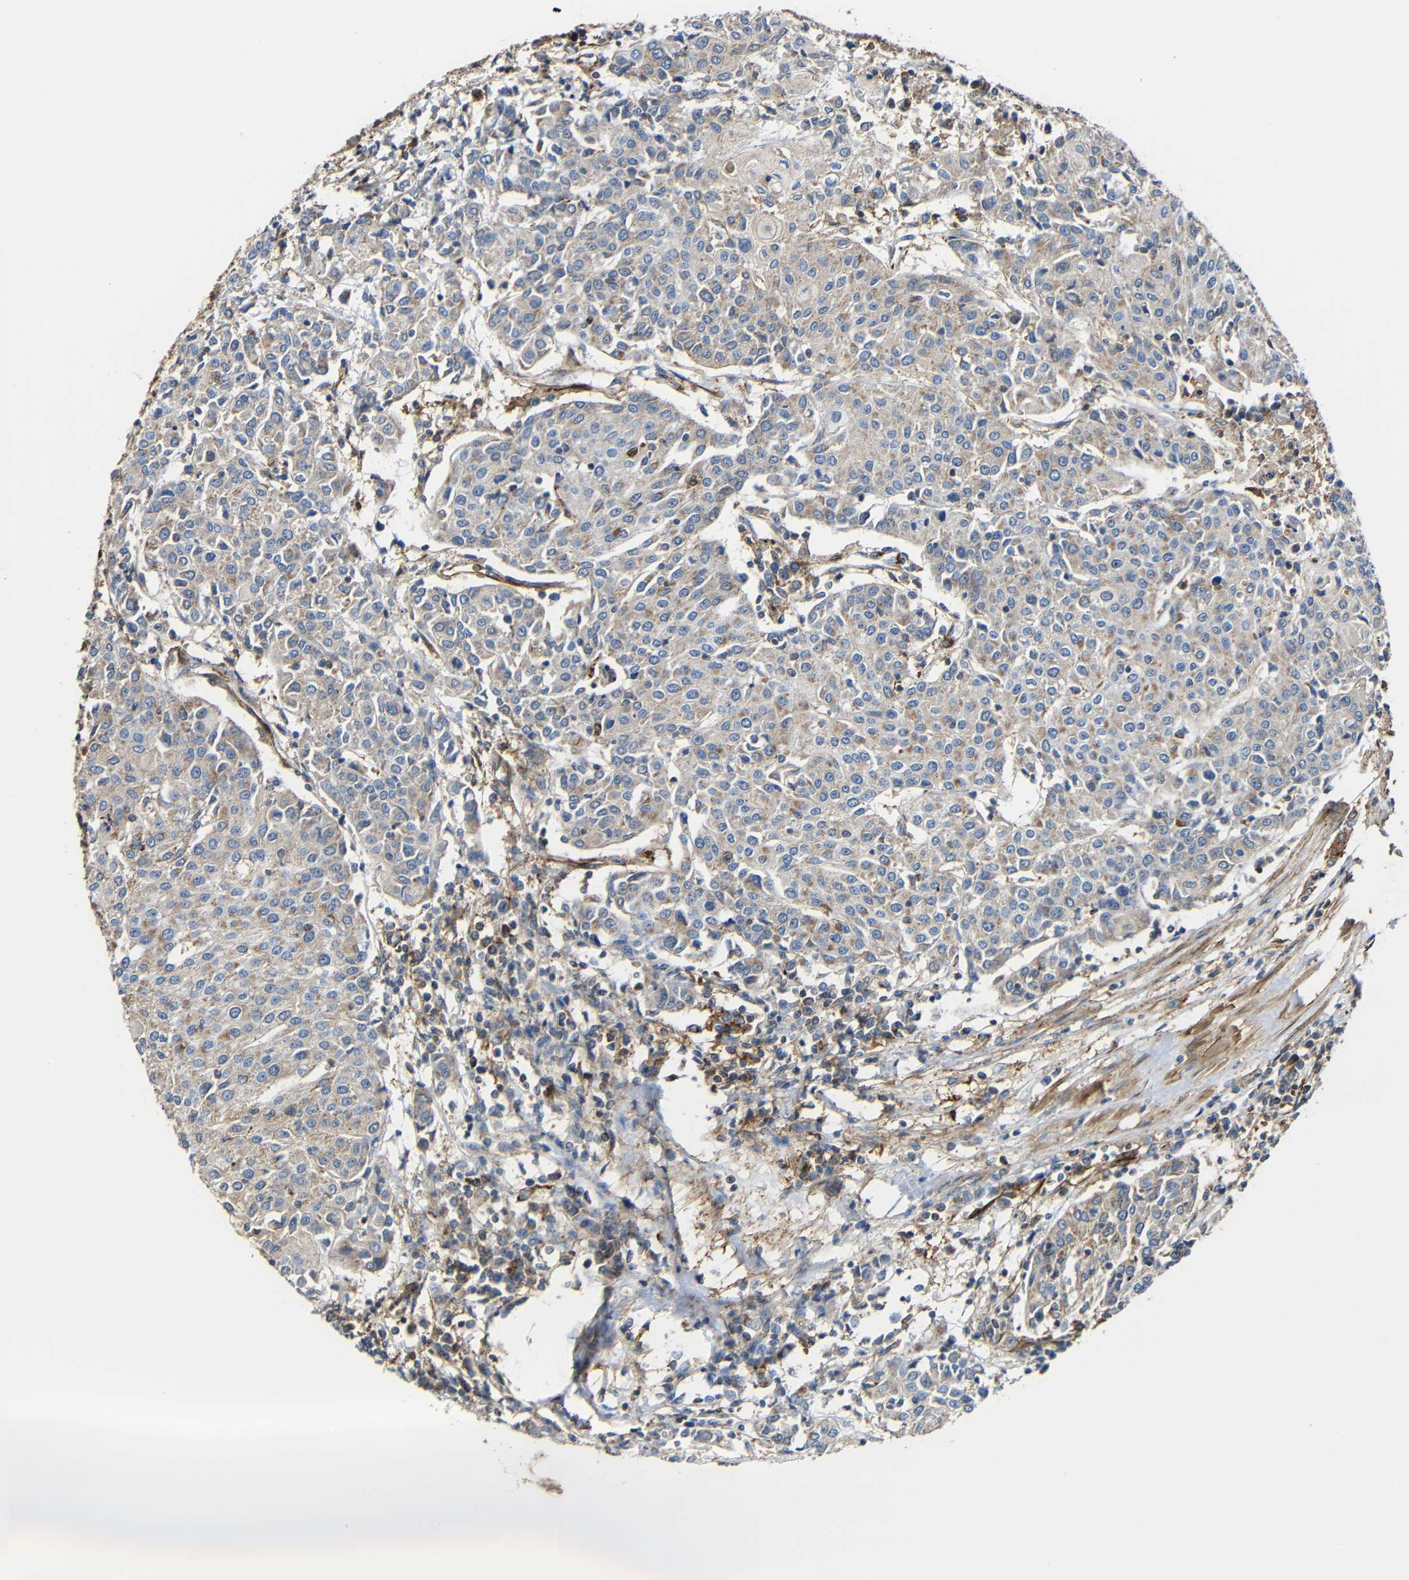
{"staining": {"intensity": "weak", "quantity": ">75%", "location": "cytoplasmic/membranous"}, "tissue": "urothelial cancer", "cell_type": "Tumor cells", "image_type": "cancer", "snomed": [{"axis": "morphology", "description": "Urothelial carcinoma, High grade"}, {"axis": "topography", "description": "Urinary bladder"}], "caption": "High-magnification brightfield microscopy of high-grade urothelial carcinoma stained with DAB (3,3'-diaminobenzidine) (brown) and counterstained with hematoxylin (blue). tumor cells exhibit weak cytoplasmic/membranous staining is seen in about>75% of cells. Immunohistochemistry (ihc) stains the protein in brown and the nuclei are stained blue.", "gene": "IGSF10", "patient": {"sex": "female", "age": 85}}